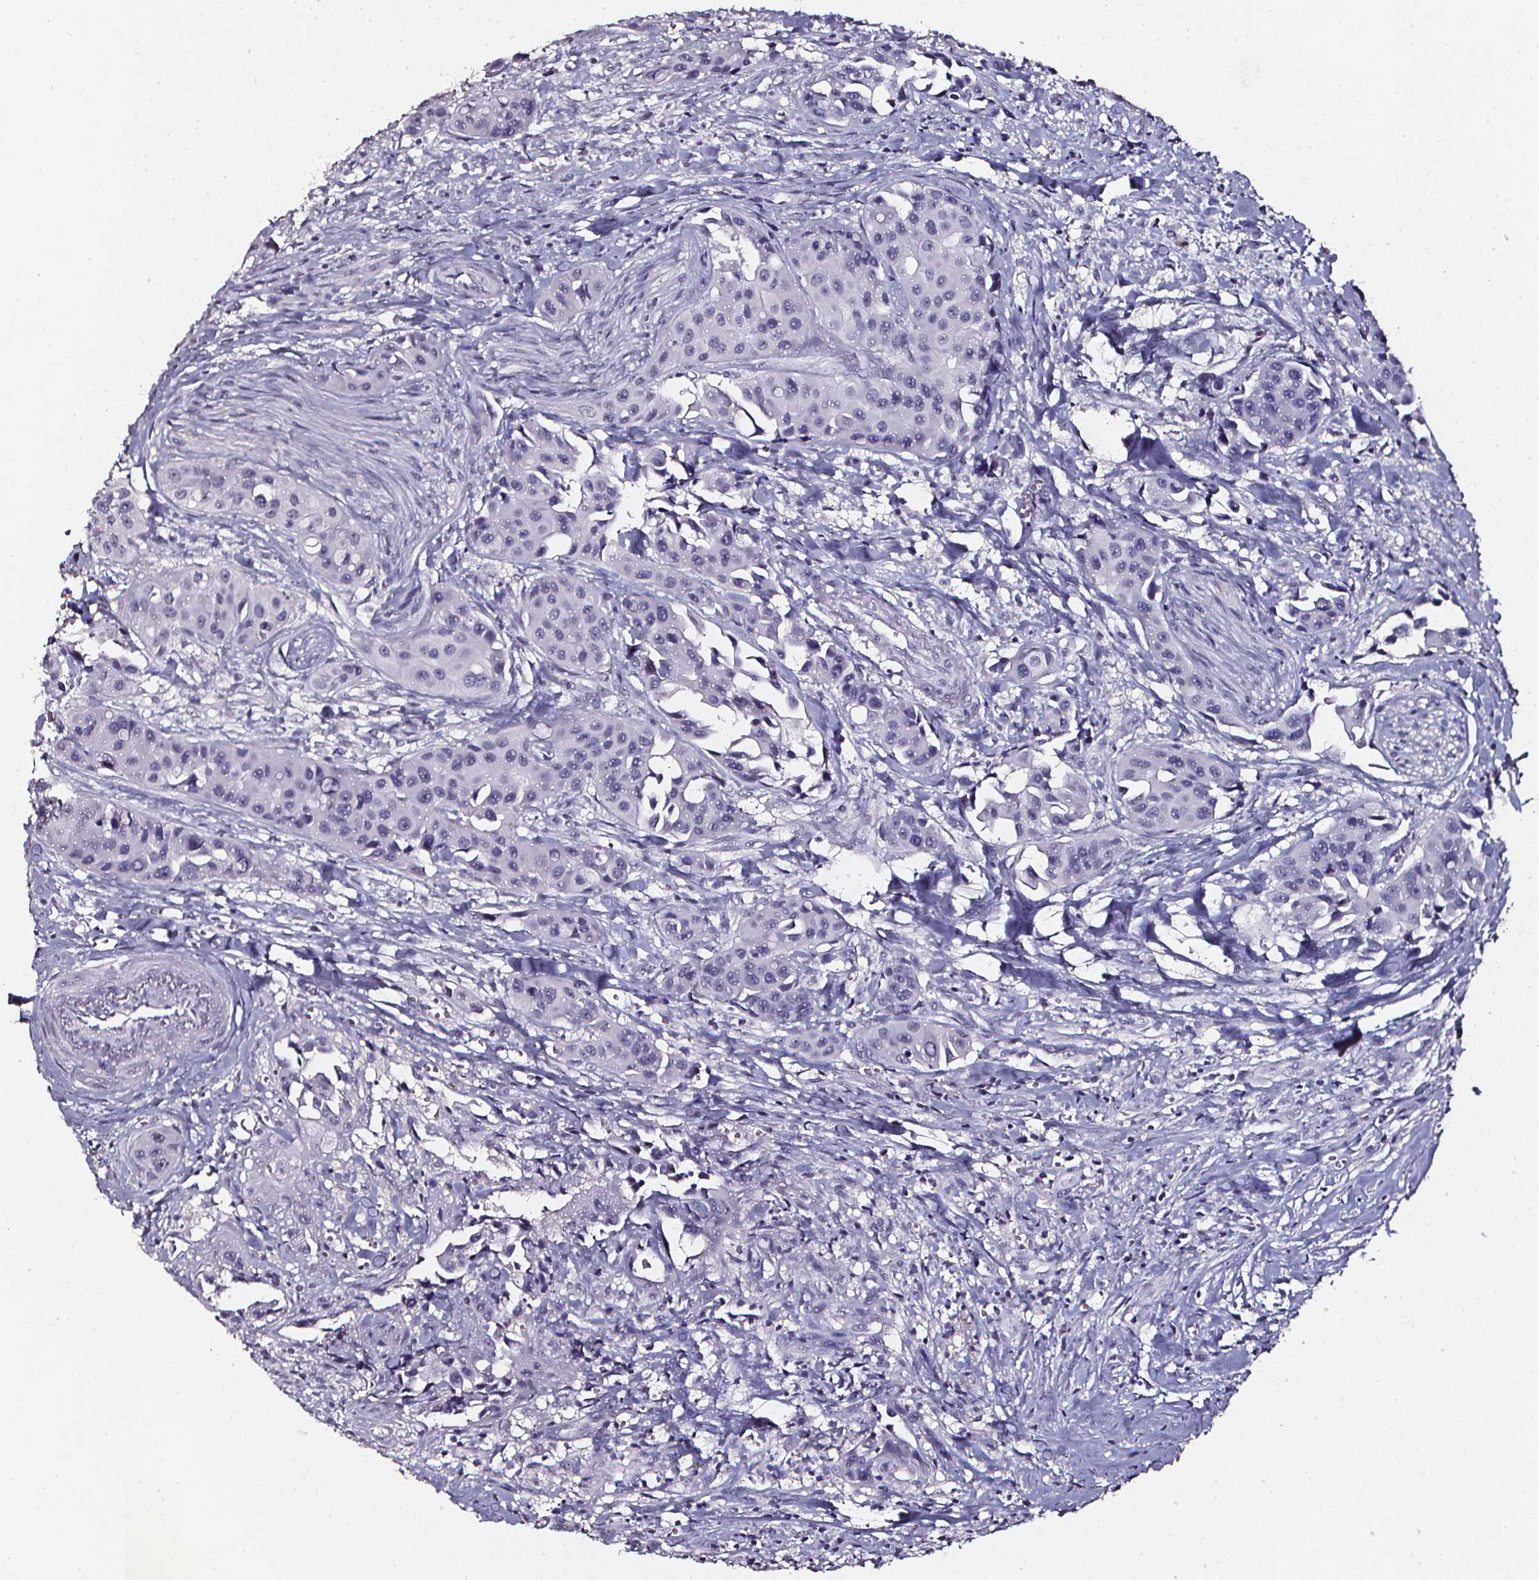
{"staining": {"intensity": "negative", "quantity": "none", "location": "none"}, "tissue": "head and neck cancer", "cell_type": "Tumor cells", "image_type": "cancer", "snomed": [{"axis": "morphology", "description": "Adenocarcinoma, NOS"}, {"axis": "topography", "description": "Head-Neck"}], "caption": "IHC of head and neck cancer (adenocarcinoma) reveals no staining in tumor cells.", "gene": "DEFA5", "patient": {"sex": "male", "age": 76}}